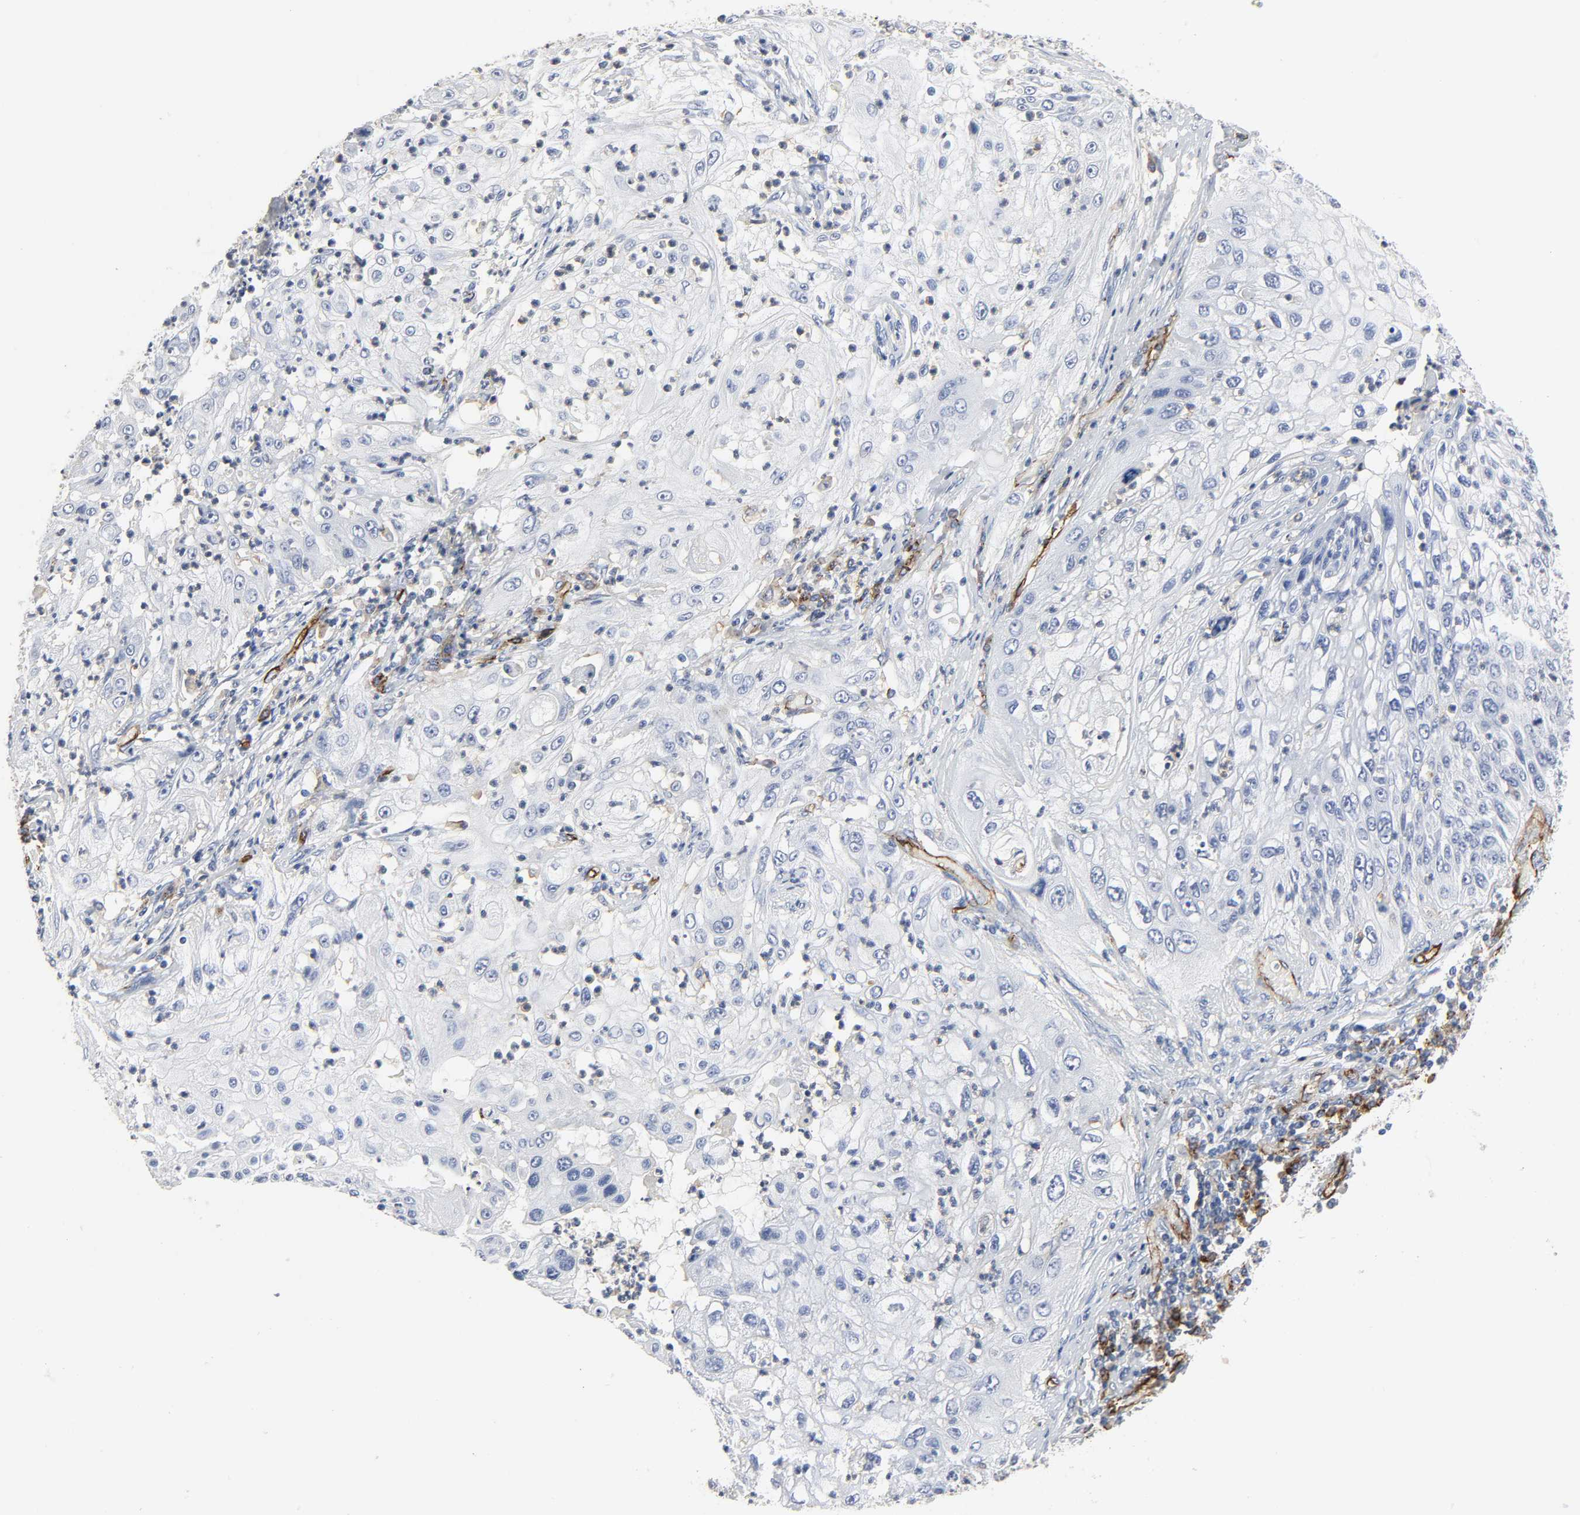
{"staining": {"intensity": "negative", "quantity": "none", "location": "none"}, "tissue": "lung cancer", "cell_type": "Tumor cells", "image_type": "cancer", "snomed": [{"axis": "morphology", "description": "Inflammation, NOS"}, {"axis": "morphology", "description": "Squamous cell carcinoma, NOS"}, {"axis": "topography", "description": "Lymph node"}, {"axis": "topography", "description": "Soft tissue"}, {"axis": "topography", "description": "Lung"}], "caption": "This is an immunohistochemistry image of human squamous cell carcinoma (lung). There is no expression in tumor cells.", "gene": "PECAM1", "patient": {"sex": "male", "age": 66}}